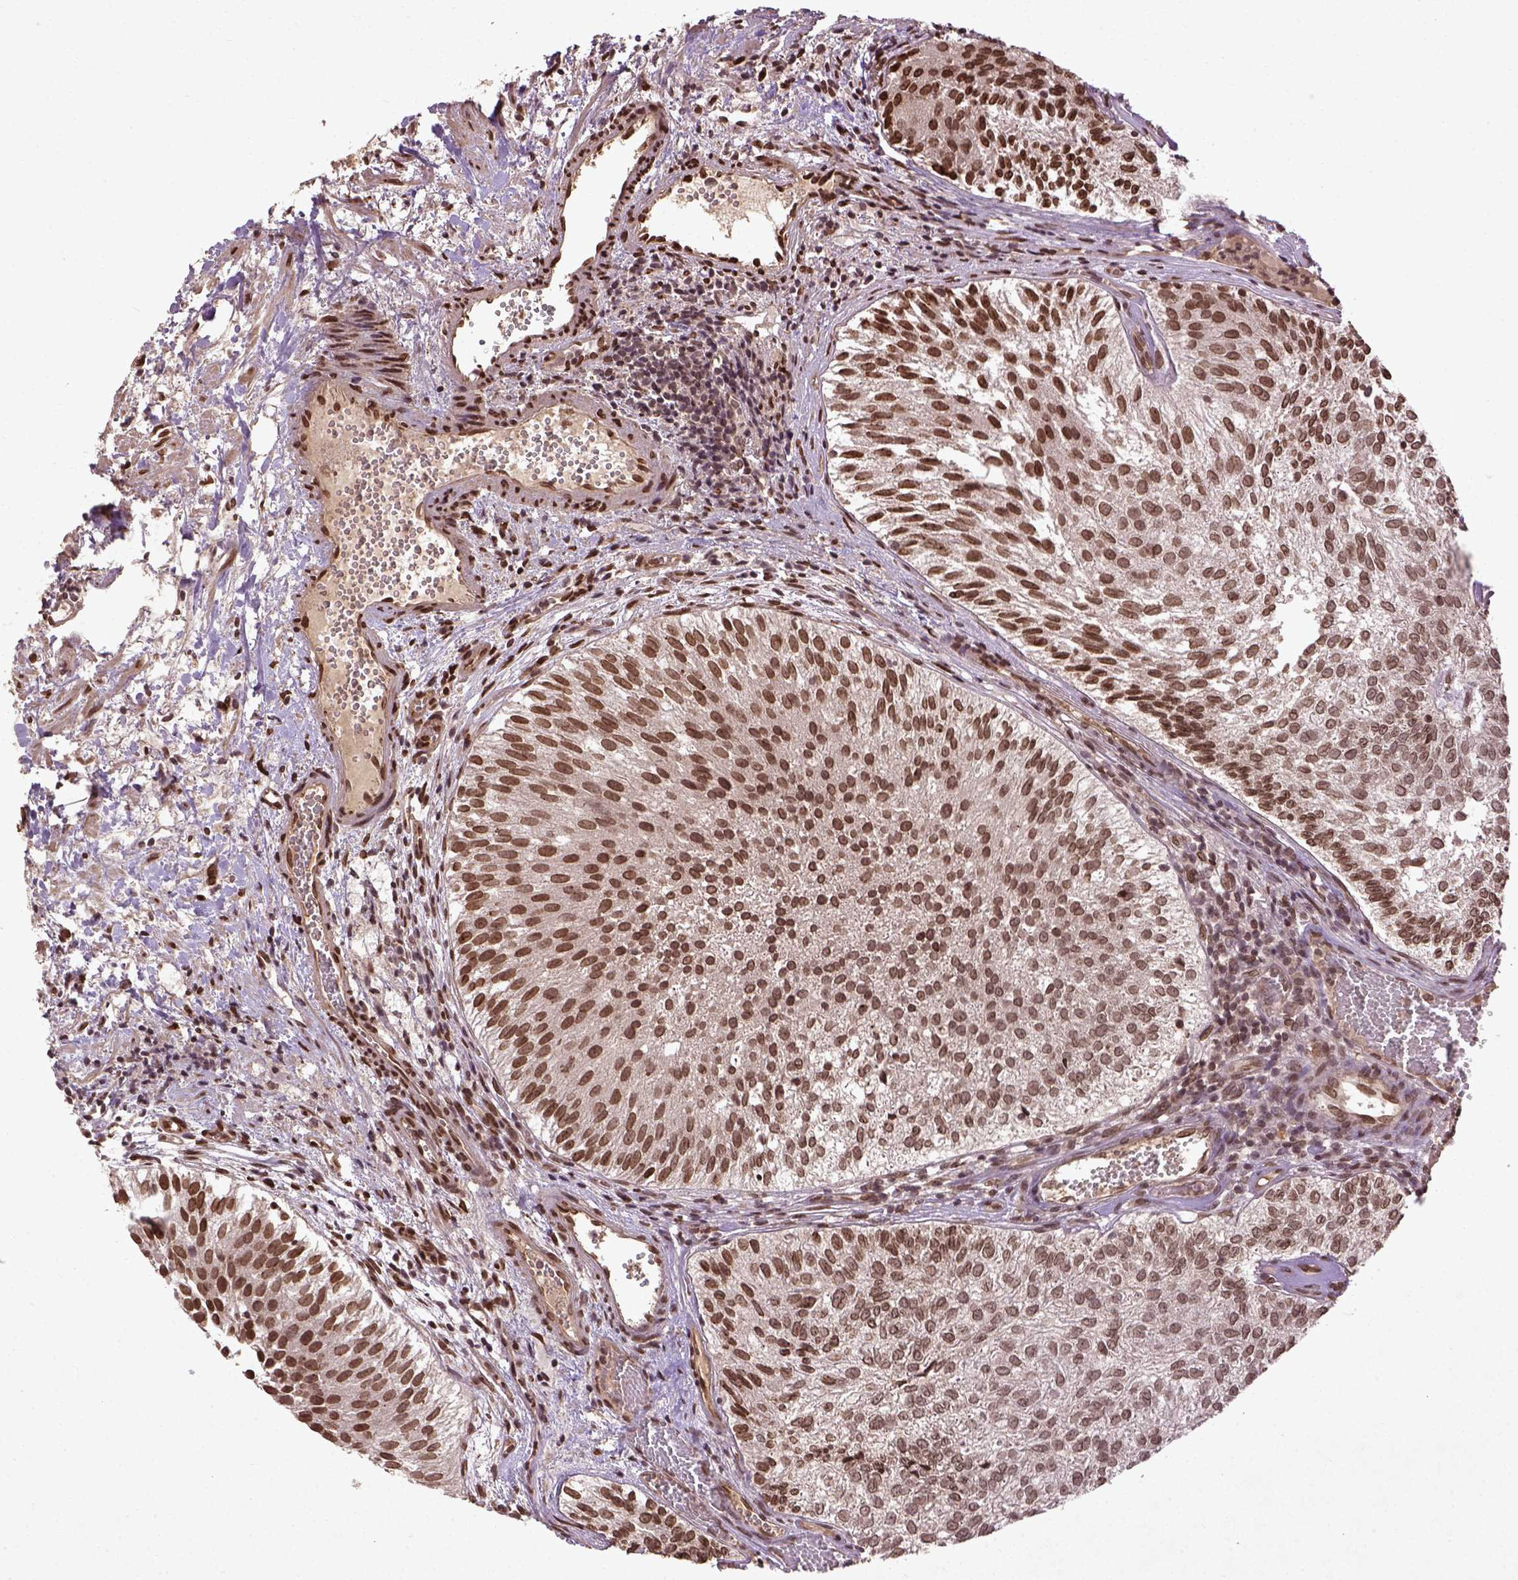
{"staining": {"intensity": "moderate", "quantity": ">75%", "location": "nuclear"}, "tissue": "urothelial cancer", "cell_type": "Tumor cells", "image_type": "cancer", "snomed": [{"axis": "morphology", "description": "Urothelial carcinoma, Low grade"}, {"axis": "topography", "description": "Urinary bladder"}], "caption": "Immunohistochemical staining of human urothelial carcinoma (low-grade) displays medium levels of moderate nuclear expression in about >75% of tumor cells.", "gene": "BANF1", "patient": {"sex": "female", "age": 87}}